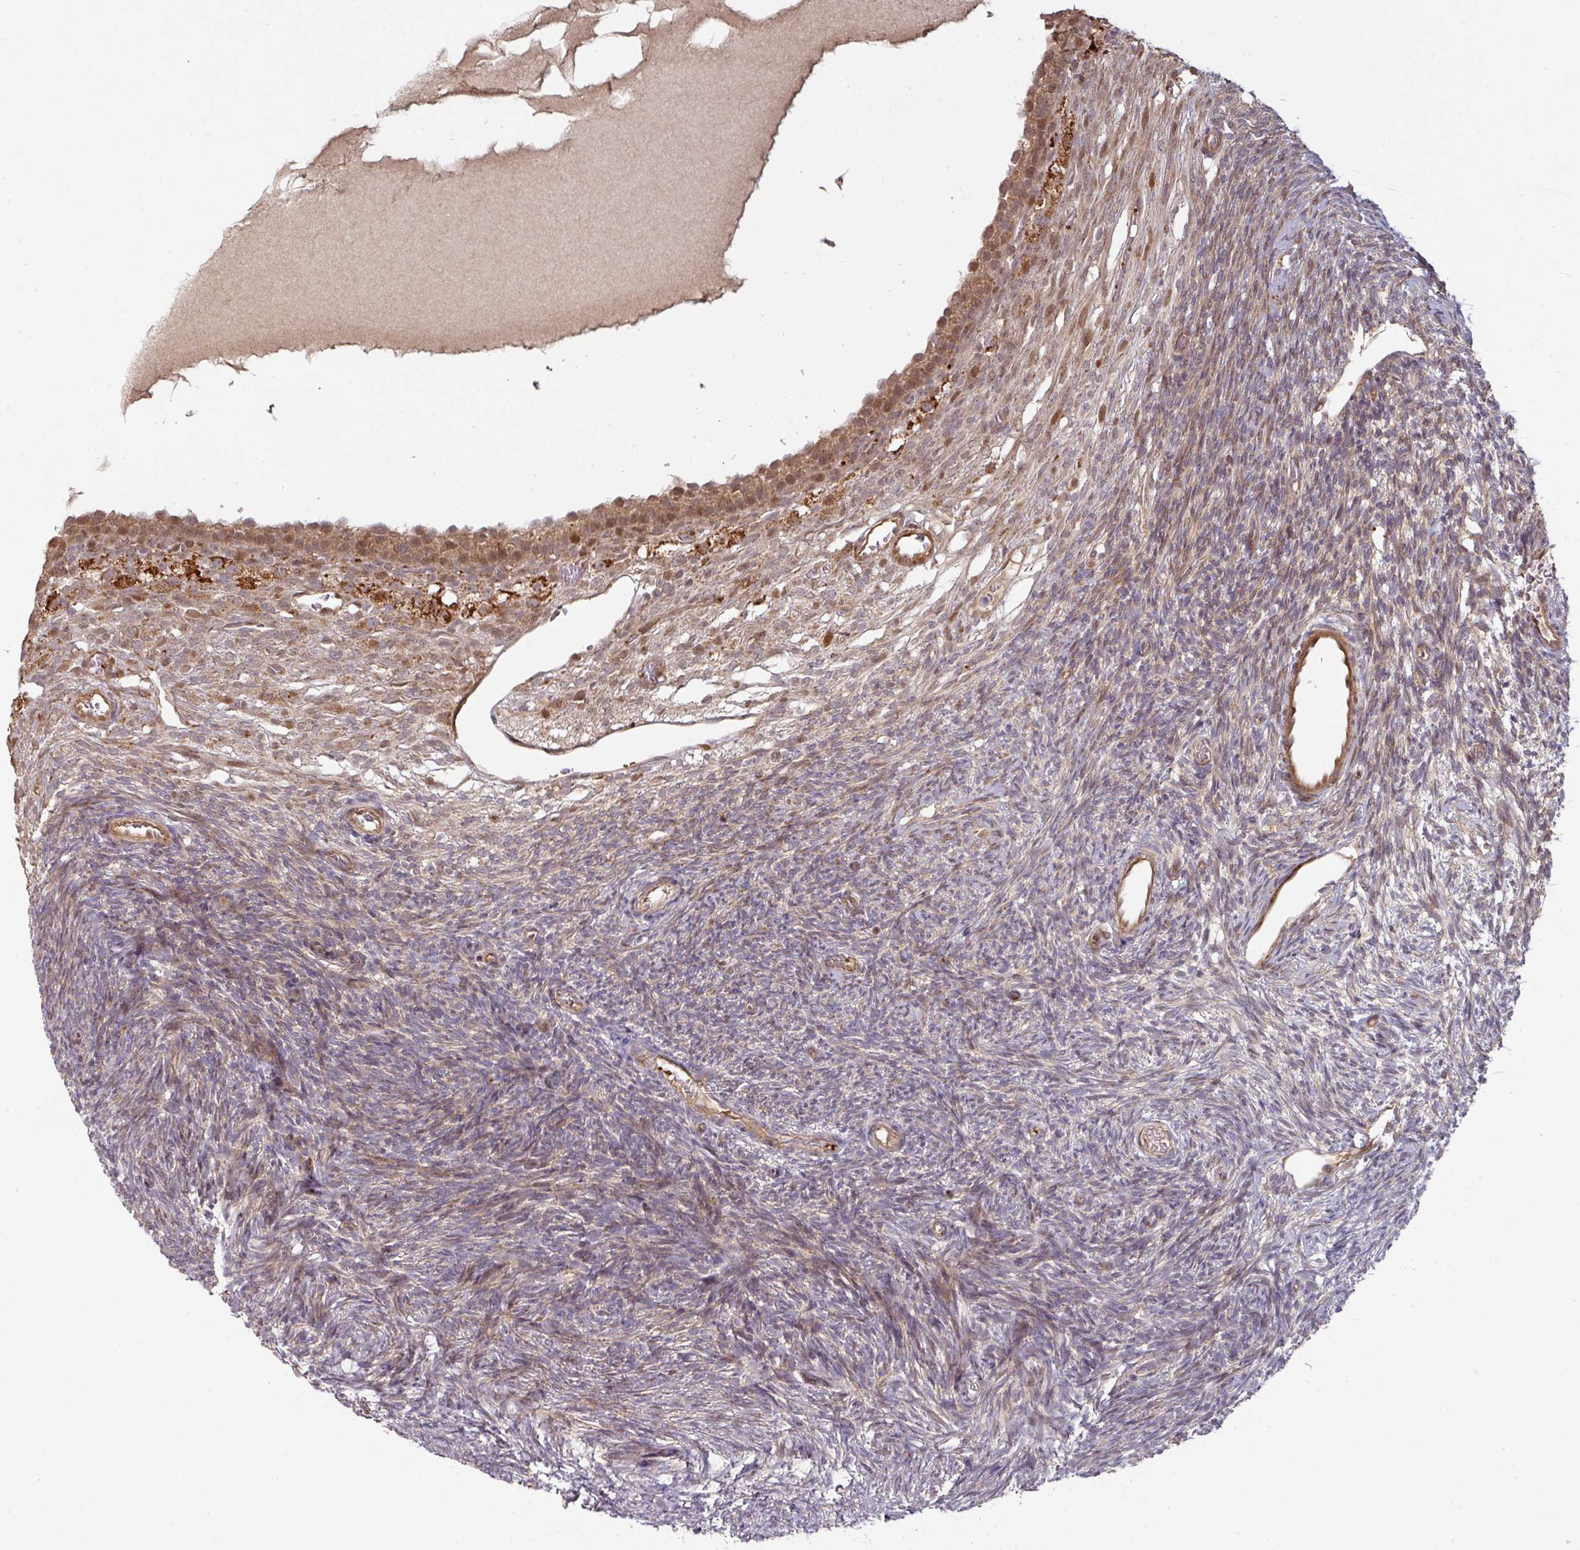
{"staining": {"intensity": "moderate", "quantity": ">75%", "location": "cytoplasmic/membranous"}, "tissue": "ovary", "cell_type": "Follicle cells", "image_type": "normal", "snomed": [{"axis": "morphology", "description": "Normal tissue, NOS"}, {"axis": "topography", "description": "Ovary"}], "caption": "This histopathology image shows normal ovary stained with immunohistochemistry (IHC) to label a protein in brown. The cytoplasmic/membranous of follicle cells show moderate positivity for the protein. Nuclei are counter-stained blue.", "gene": "CASP2", "patient": {"sex": "female", "age": 39}}